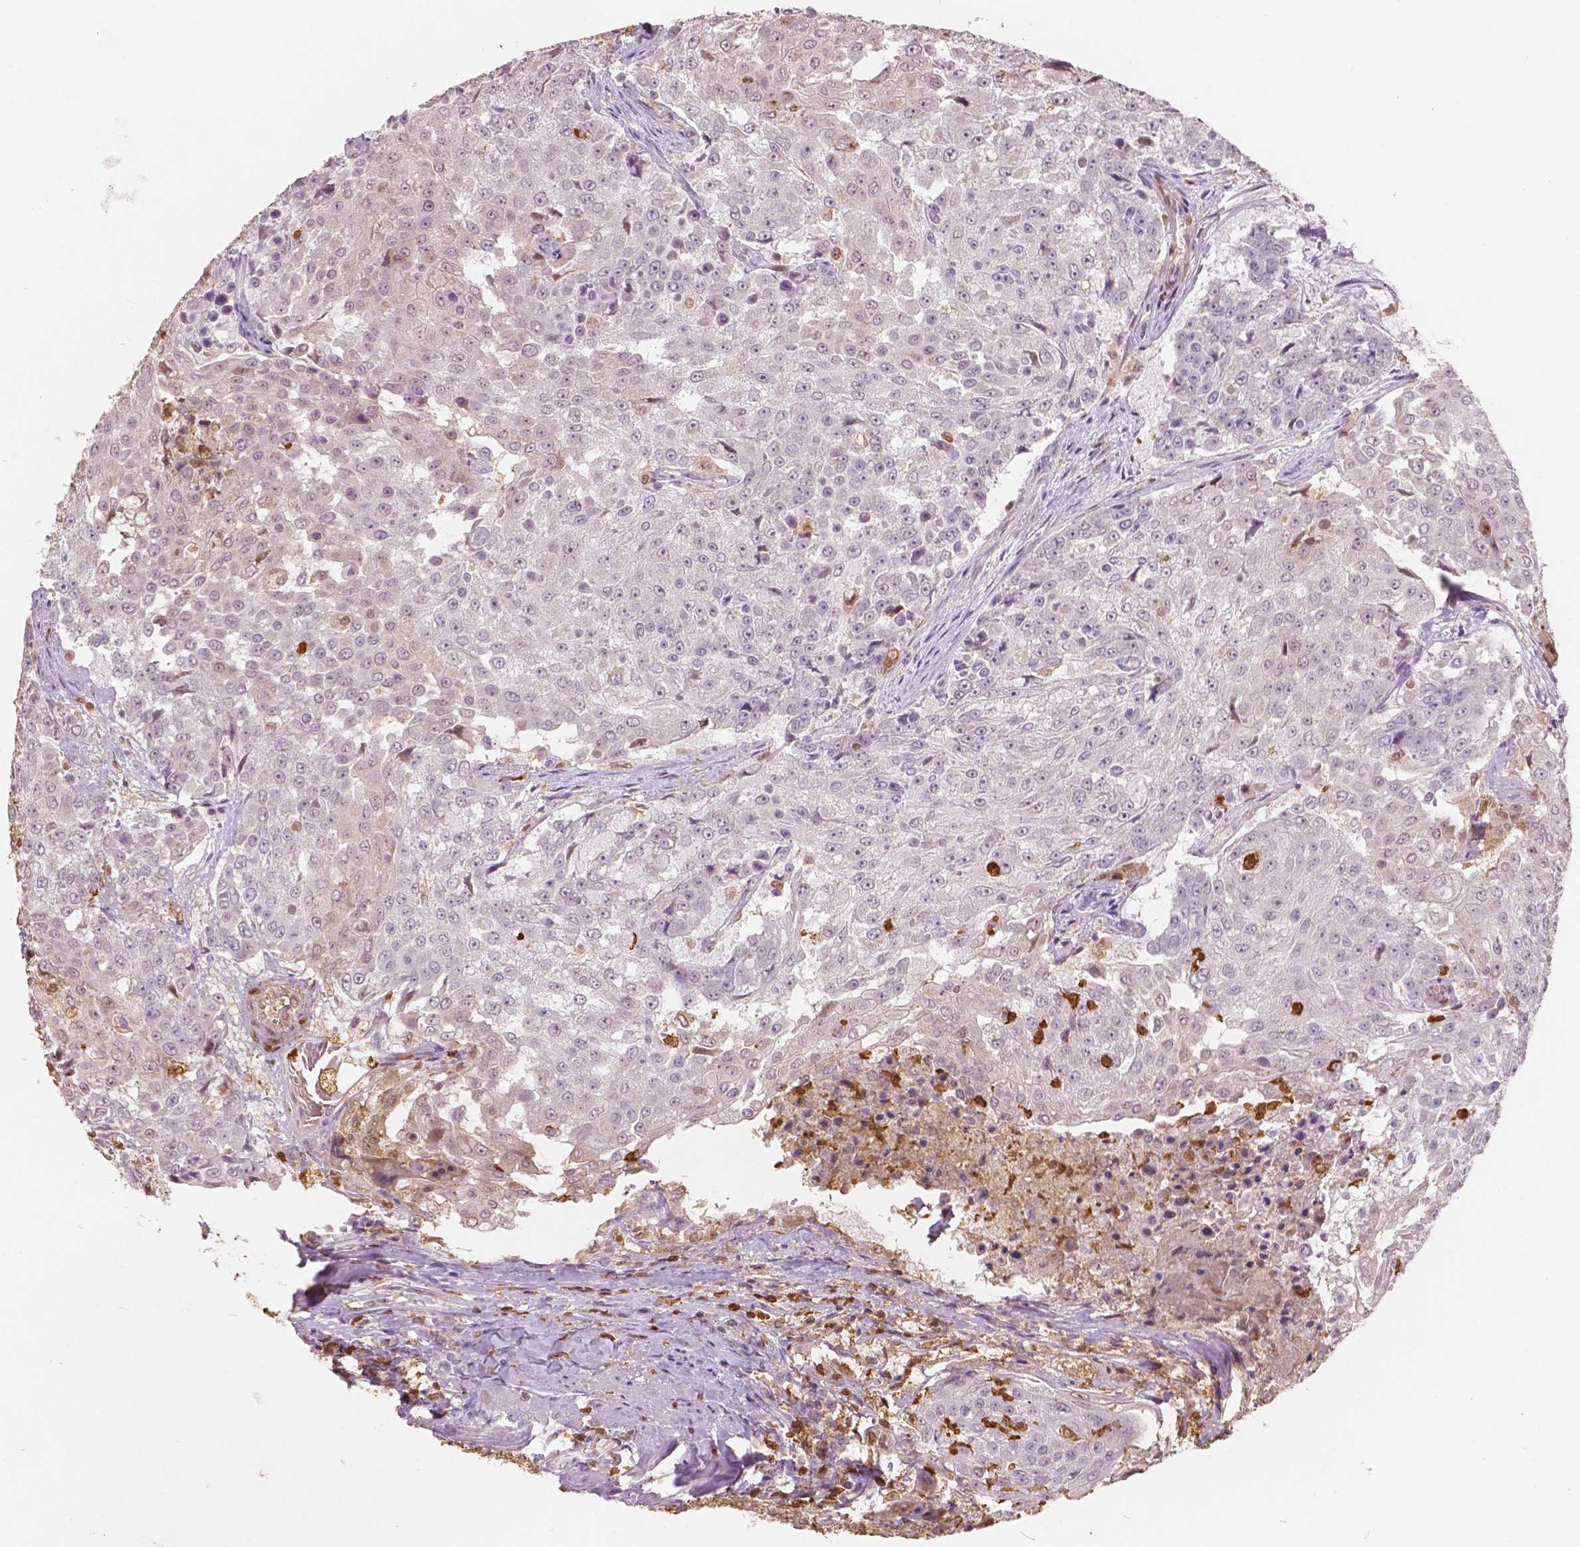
{"staining": {"intensity": "negative", "quantity": "none", "location": "none"}, "tissue": "urothelial cancer", "cell_type": "Tumor cells", "image_type": "cancer", "snomed": [{"axis": "morphology", "description": "Urothelial carcinoma, High grade"}, {"axis": "topography", "description": "Urinary bladder"}], "caption": "IHC of high-grade urothelial carcinoma displays no staining in tumor cells.", "gene": "S100A4", "patient": {"sex": "female", "age": 63}}